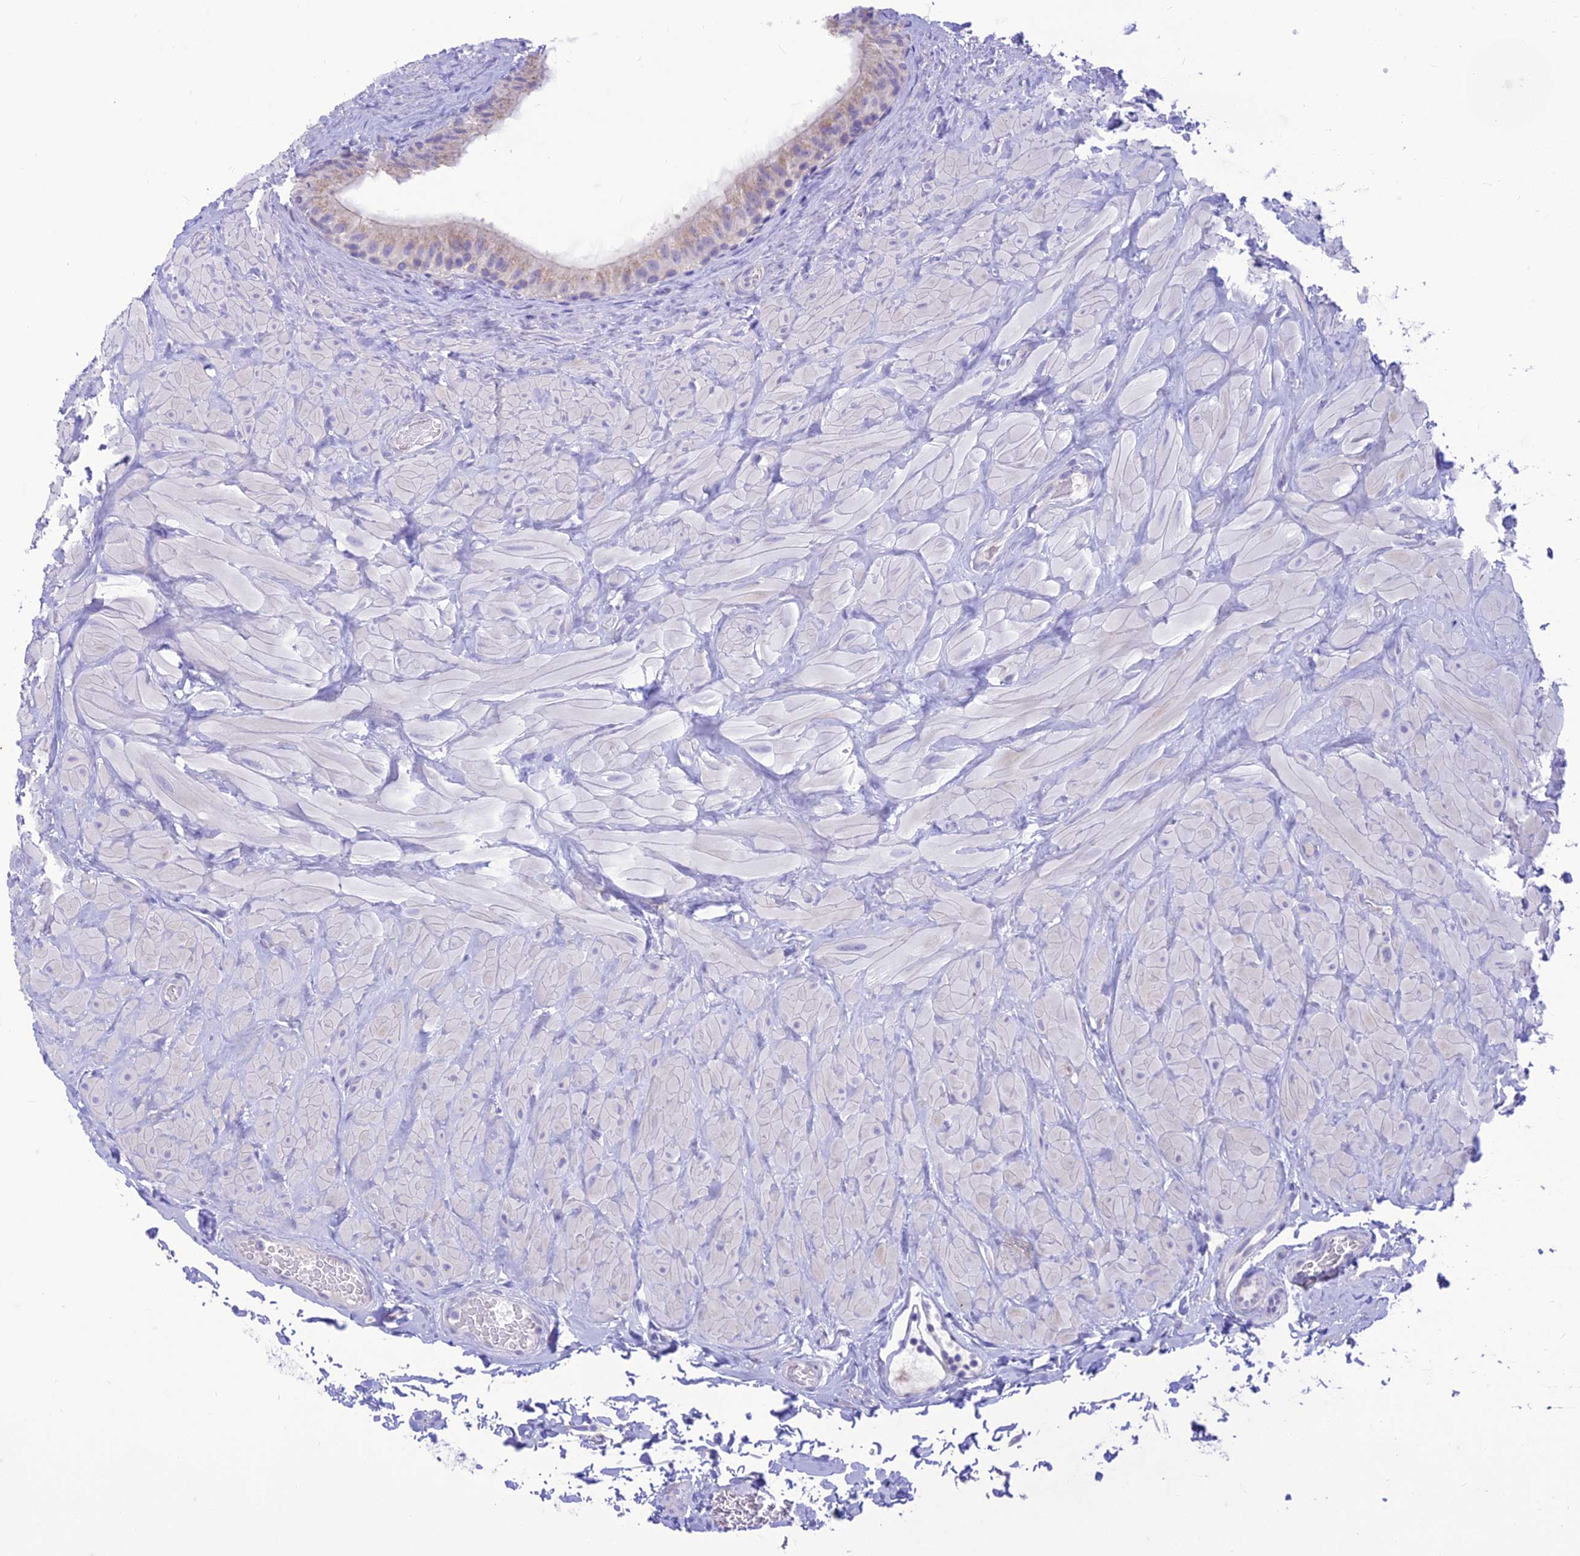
{"staining": {"intensity": "negative", "quantity": "none", "location": "none"}, "tissue": "epididymis", "cell_type": "Glandular cells", "image_type": "normal", "snomed": [{"axis": "morphology", "description": "Normal tissue, NOS"}, {"axis": "topography", "description": "Soft tissue"}, {"axis": "topography", "description": "Vascular tissue"}, {"axis": "topography", "description": "Epididymis"}], "caption": "The immunohistochemistry (IHC) image has no significant positivity in glandular cells of epididymis. Brightfield microscopy of IHC stained with DAB (3,3'-diaminobenzidine) (brown) and hematoxylin (blue), captured at high magnification.", "gene": "DHDH", "patient": {"sex": "male", "age": 49}}